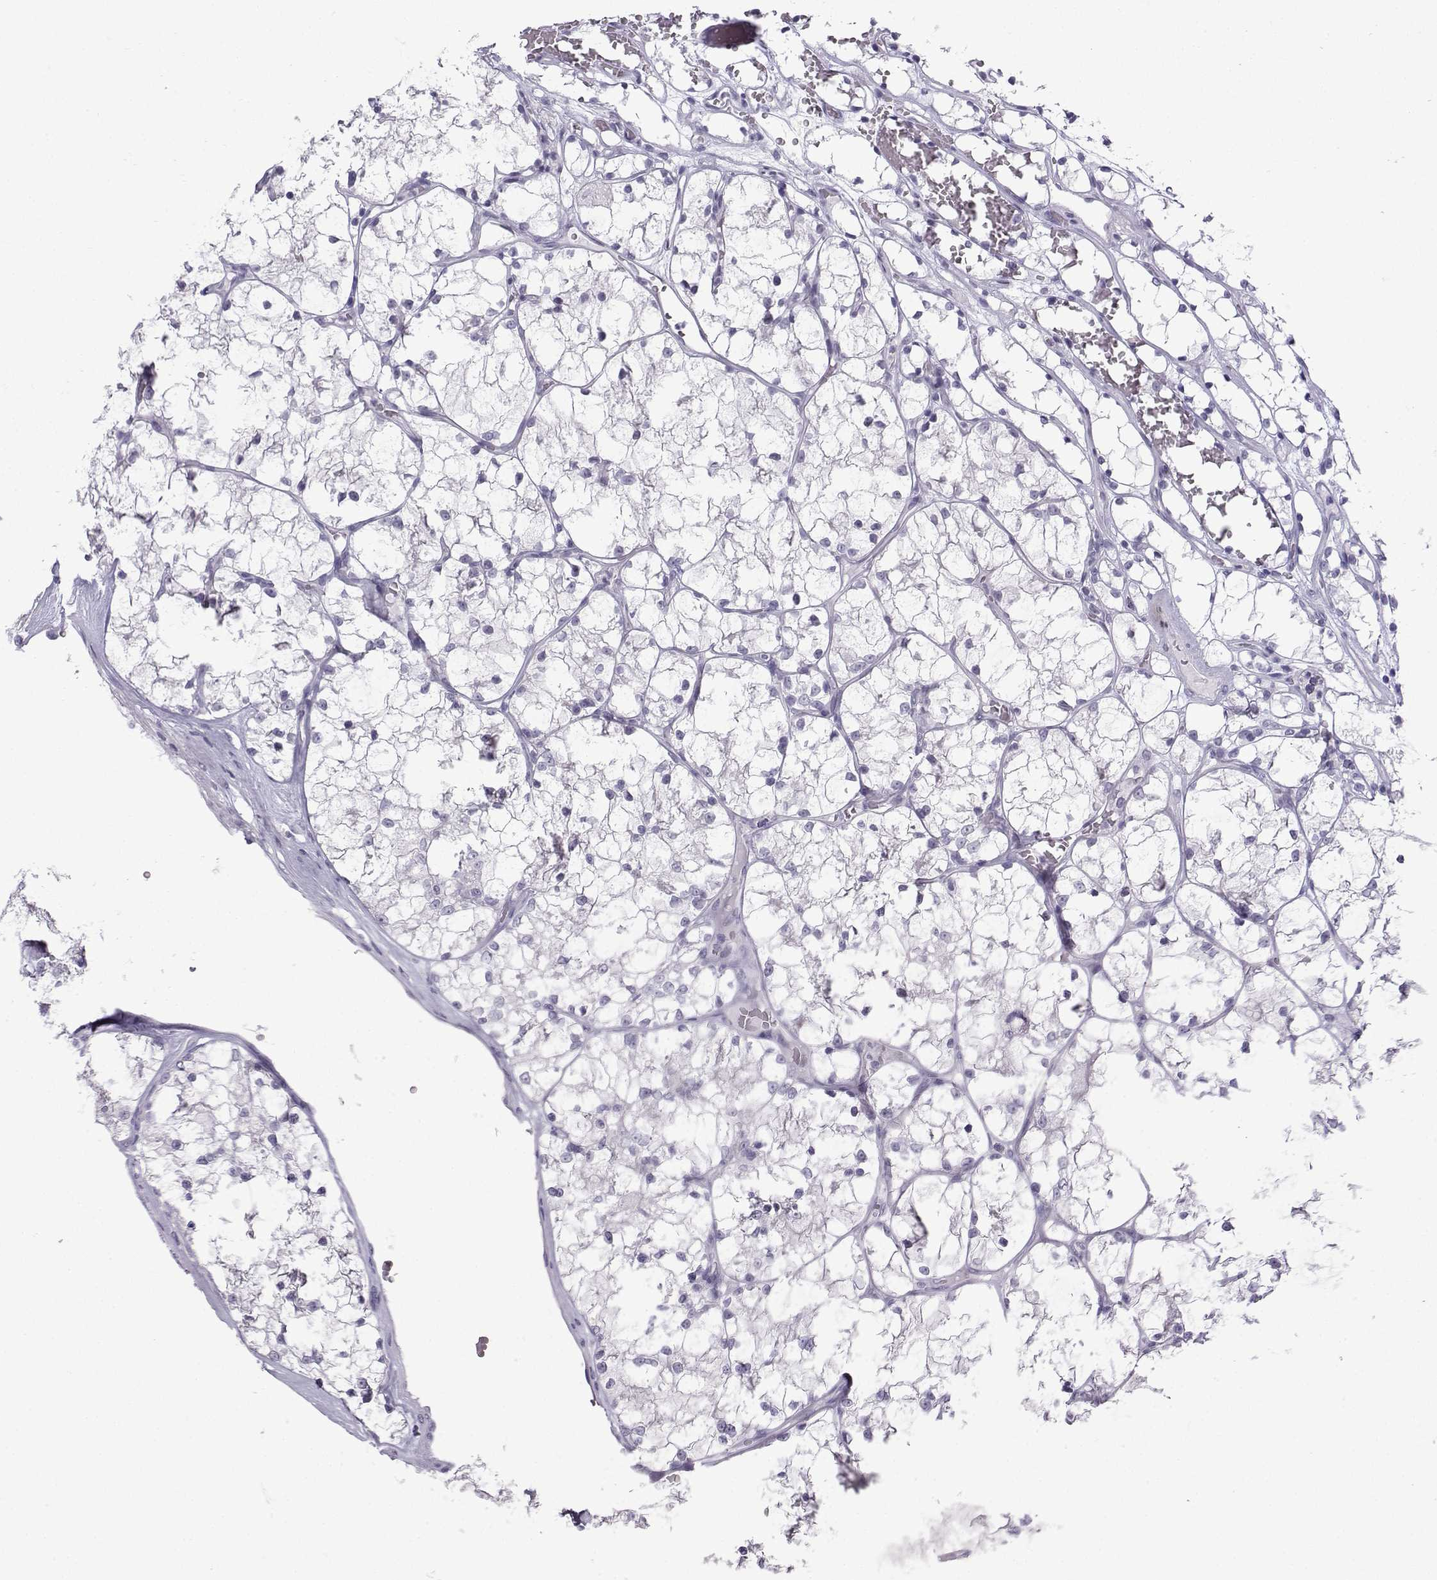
{"staining": {"intensity": "negative", "quantity": "none", "location": "none"}, "tissue": "renal cancer", "cell_type": "Tumor cells", "image_type": "cancer", "snomed": [{"axis": "morphology", "description": "Adenocarcinoma, NOS"}, {"axis": "topography", "description": "Kidney"}], "caption": "The photomicrograph shows no staining of tumor cells in renal cancer.", "gene": "CFAP53", "patient": {"sex": "female", "age": 69}}